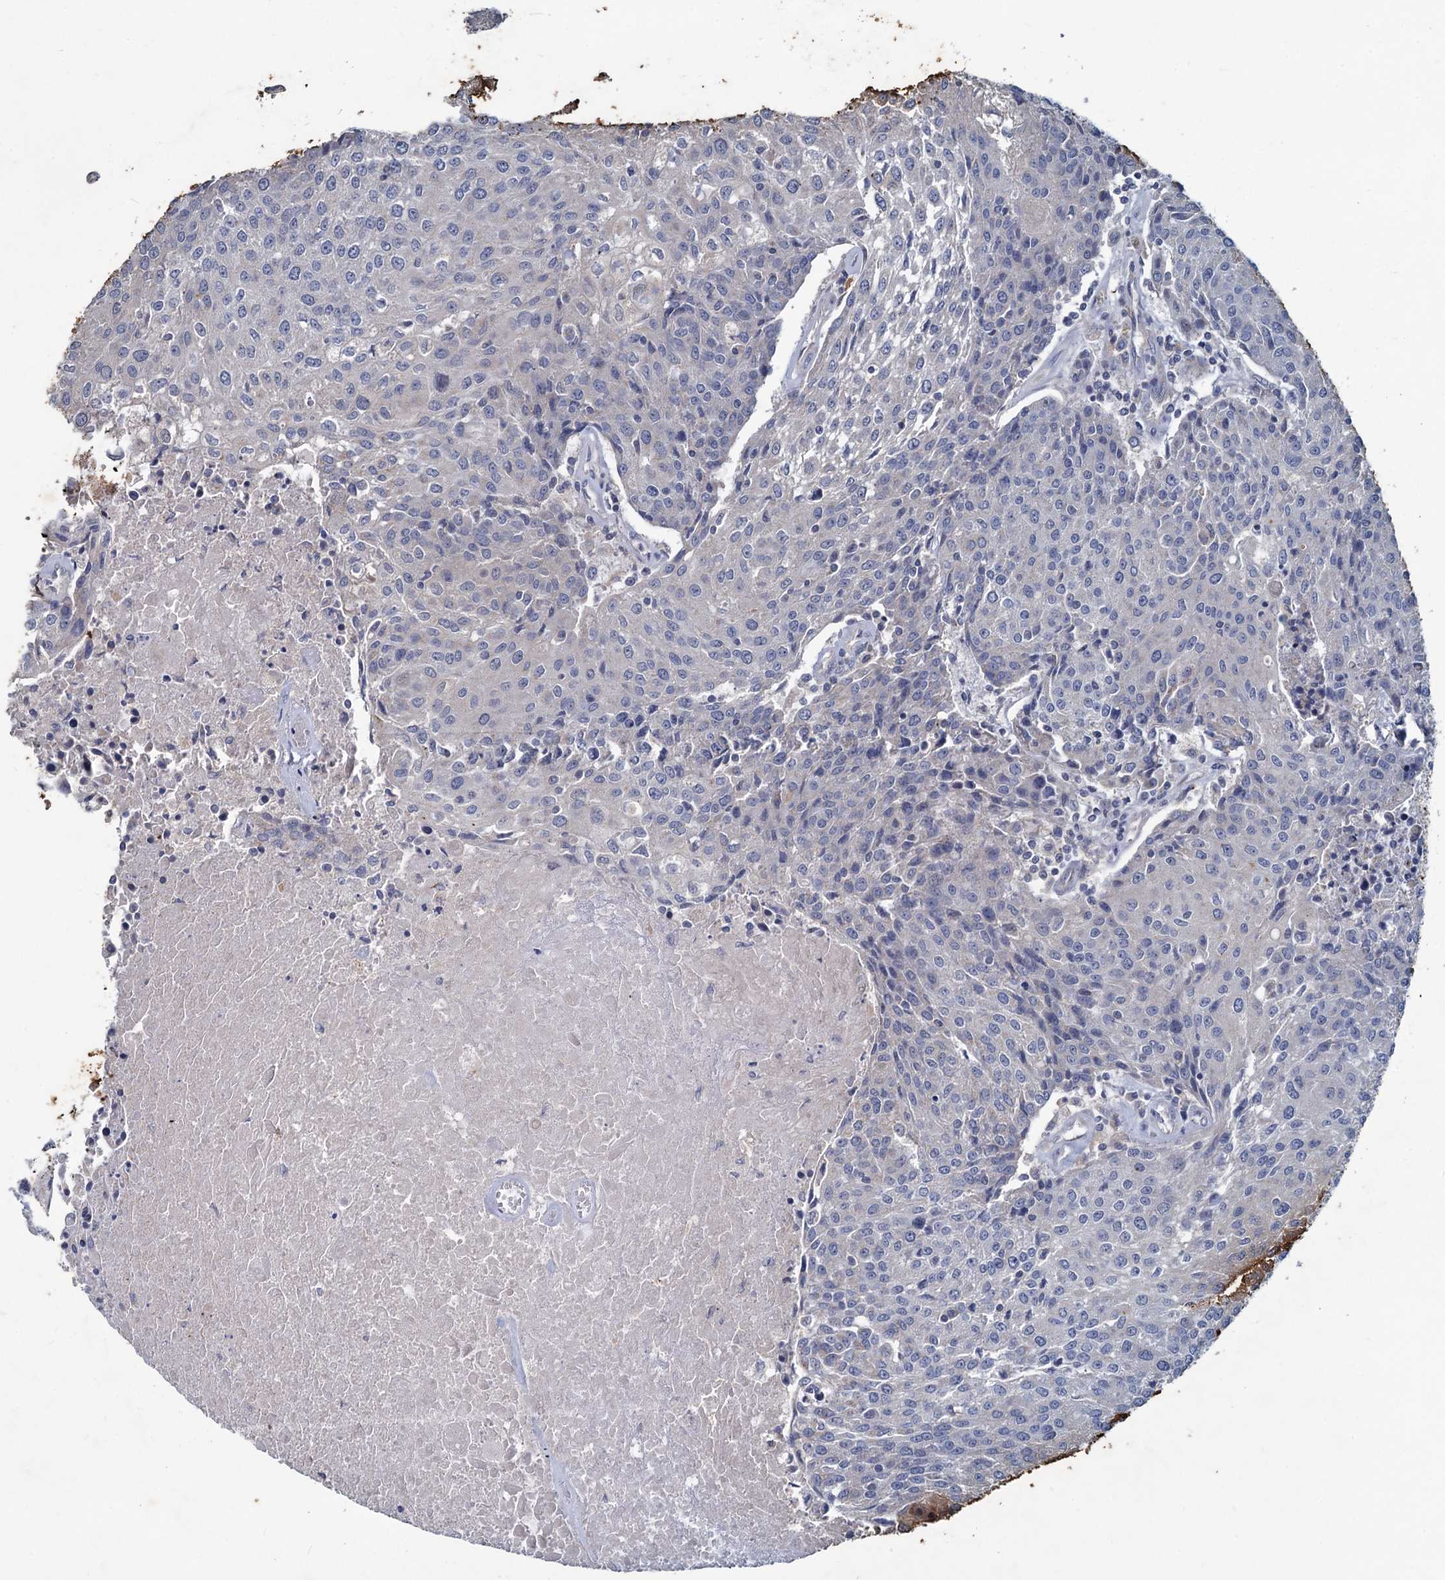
{"staining": {"intensity": "moderate", "quantity": "<25%", "location": "cytoplasmic/membranous"}, "tissue": "urothelial cancer", "cell_type": "Tumor cells", "image_type": "cancer", "snomed": [{"axis": "morphology", "description": "Urothelial carcinoma, High grade"}, {"axis": "topography", "description": "Urinary bladder"}], "caption": "Tumor cells exhibit moderate cytoplasmic/membranous positivity in about <25% of cells in high-grade urothelial carcinoma.", "gene": "SLC2A7", "patient": {"sex": "female", "age": 85}}